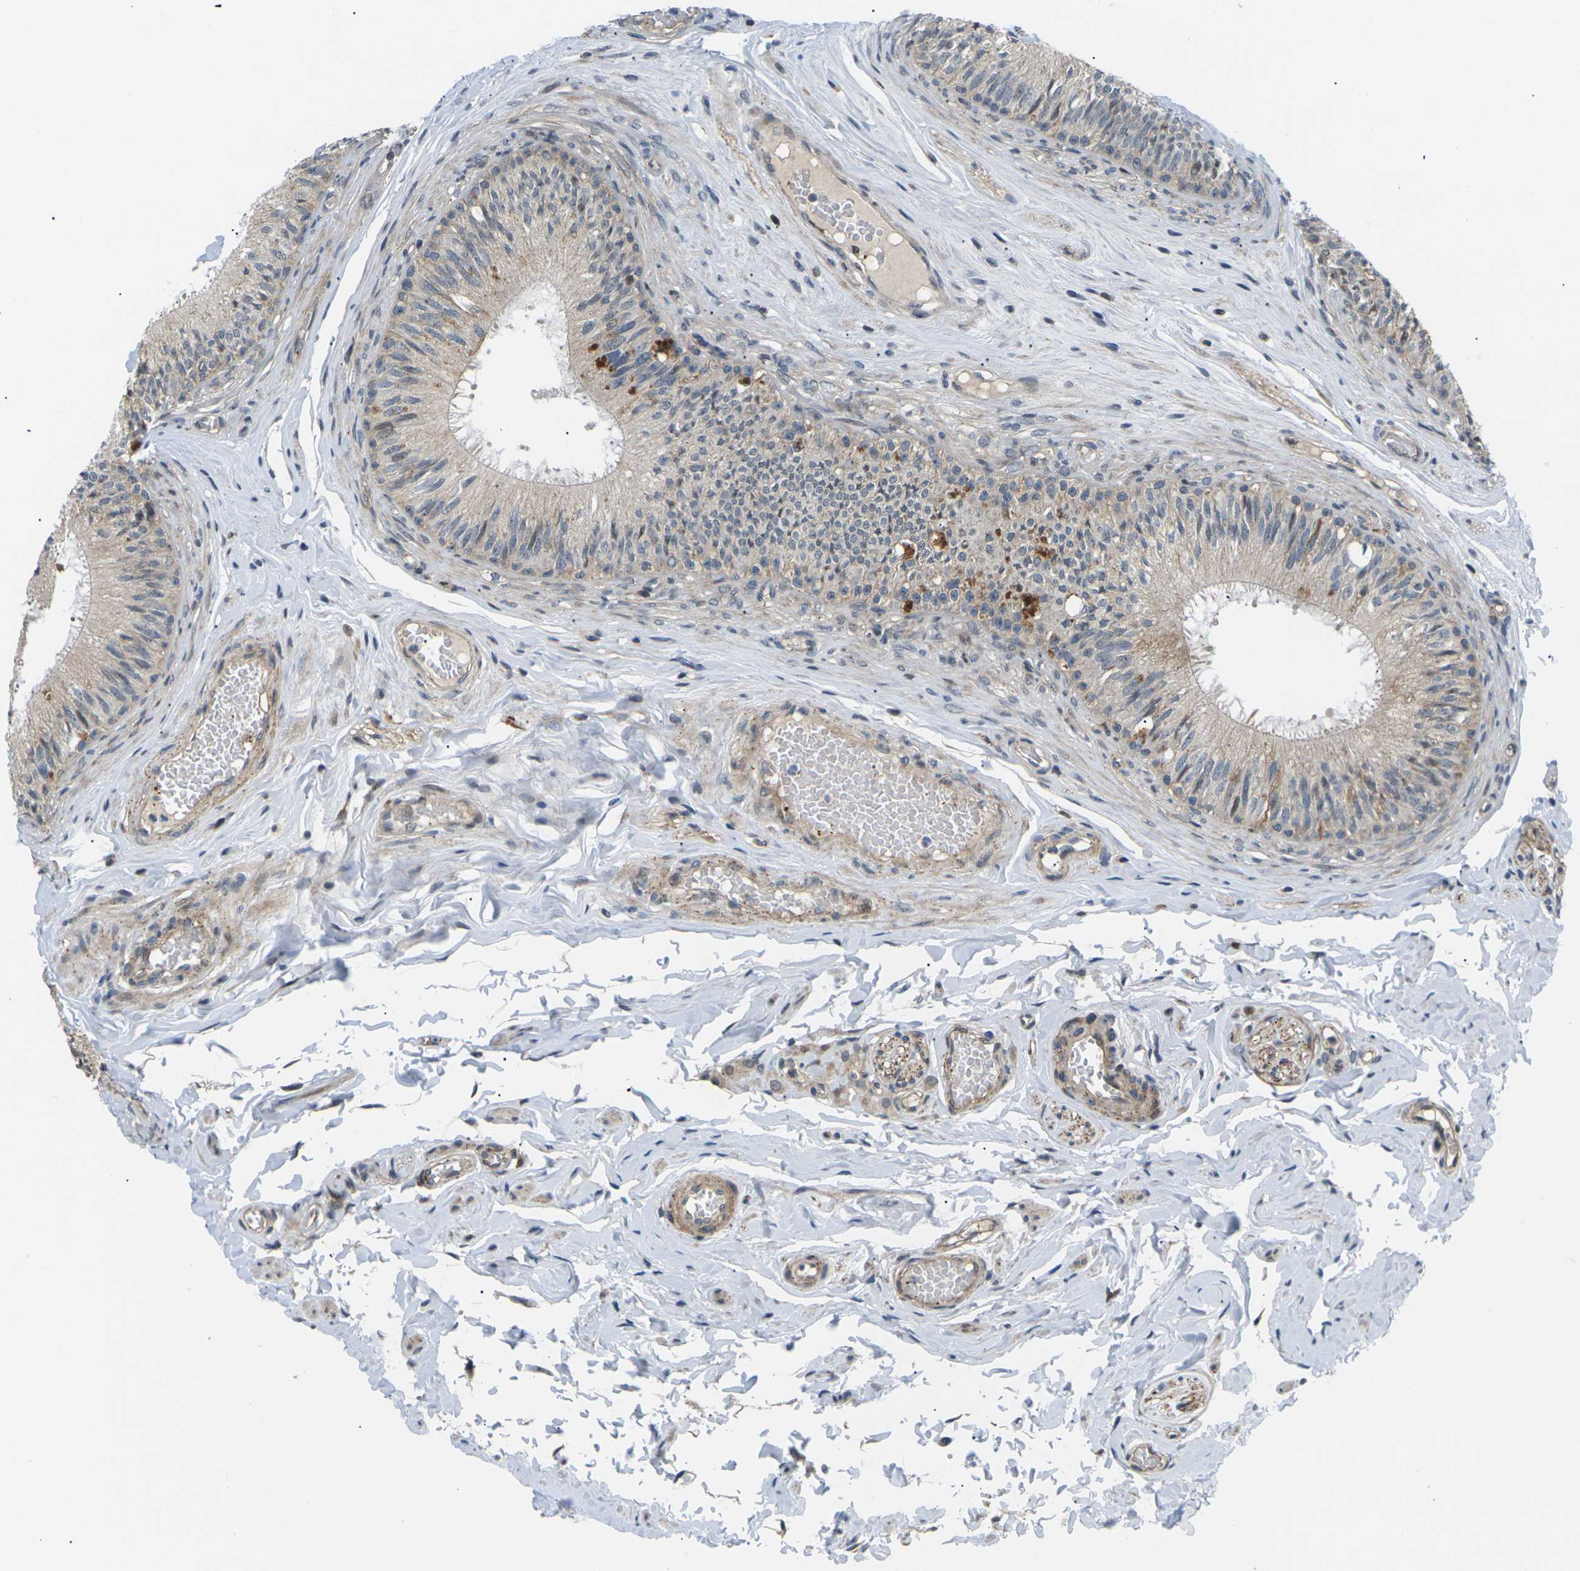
{"staining": {"intensity": "moderate", "quantity": "25%-75%", "location": "cytoplasmic/membranous"}, "tissue": "epididymis", "cell_type": "Glandular cells", "image_type": "normal", "snomed": [{"axis": "morphology", "description": "Normal tissue, NOS"}, {"axis": "topography", "description": "Testis"}, {"axis": "topography", "description": "Epididymis"}], "caption": "Immunohistochemistry image of benign human epididymis stained for a protein (brown), which displays medium levels of moderate cytoplasmic/membranous expression in about 25%-75% of glandular cells.", "gene": "RPS6KA3", "patient": {"sex": "male", "age": 36}}